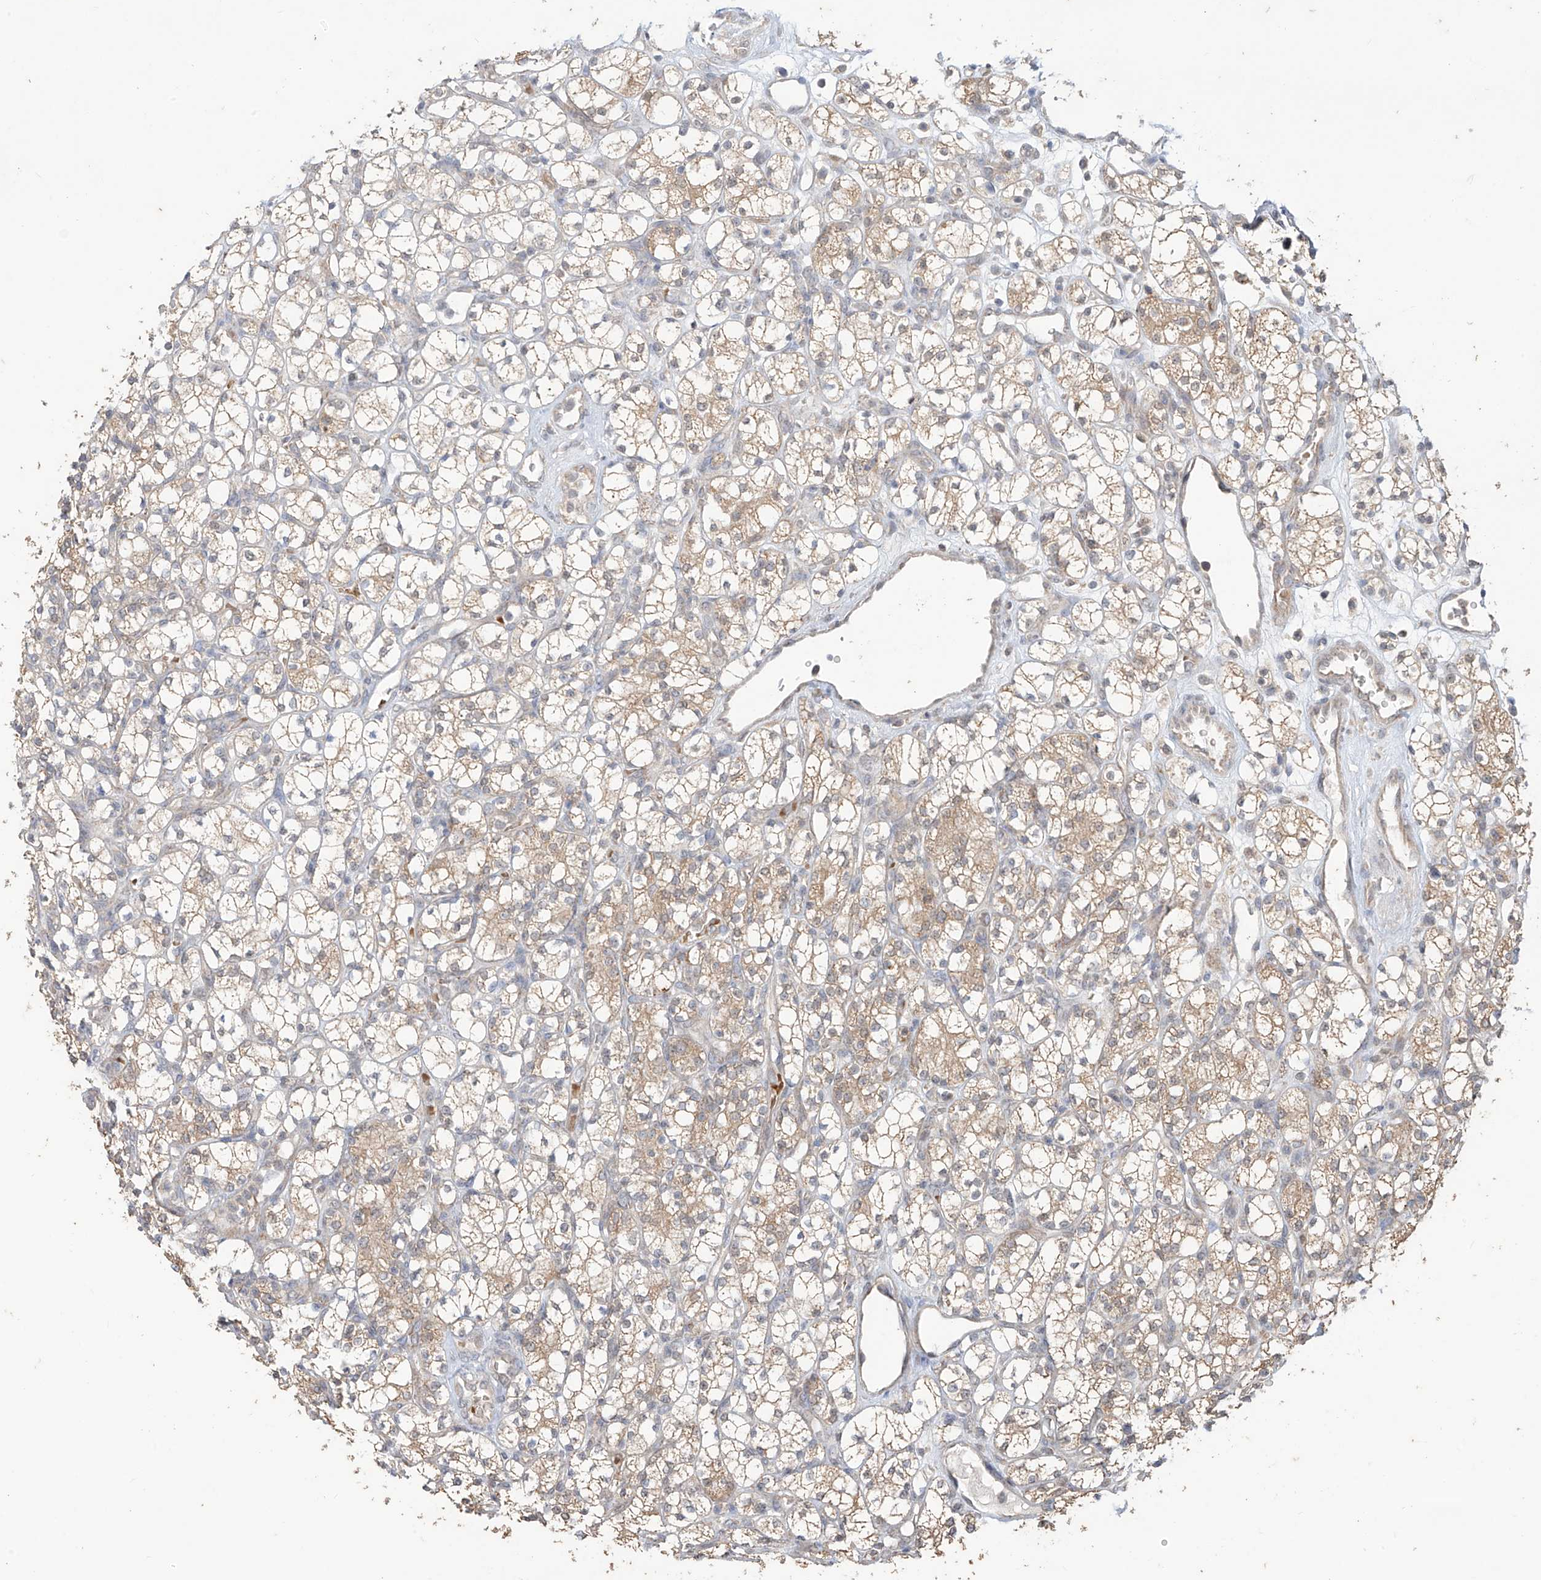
{"staining": {"intensity": "weak", "quantity": ">75%", "location": "cytoplasmic/membranous"}, "tissue": "renal cancer", "cell_type": "Tumor cells", "image_type": "cancer", "snomed": [{"axis": "morphology", "description": "Adenocarcinoma, NOS"}, {"axis": "topography", "description": "Kidney"}], "caption": "Immunohistochemical staining of renal cancer (adenocarcinoma) demonstrates weak cytoplasmic/membranous protein positivity in about >75% of tumor cells. (IHC, brightfield microscopy, high magnification).", "gene": "MTUS2", "patient": {"sex": "male", "age": 77}}